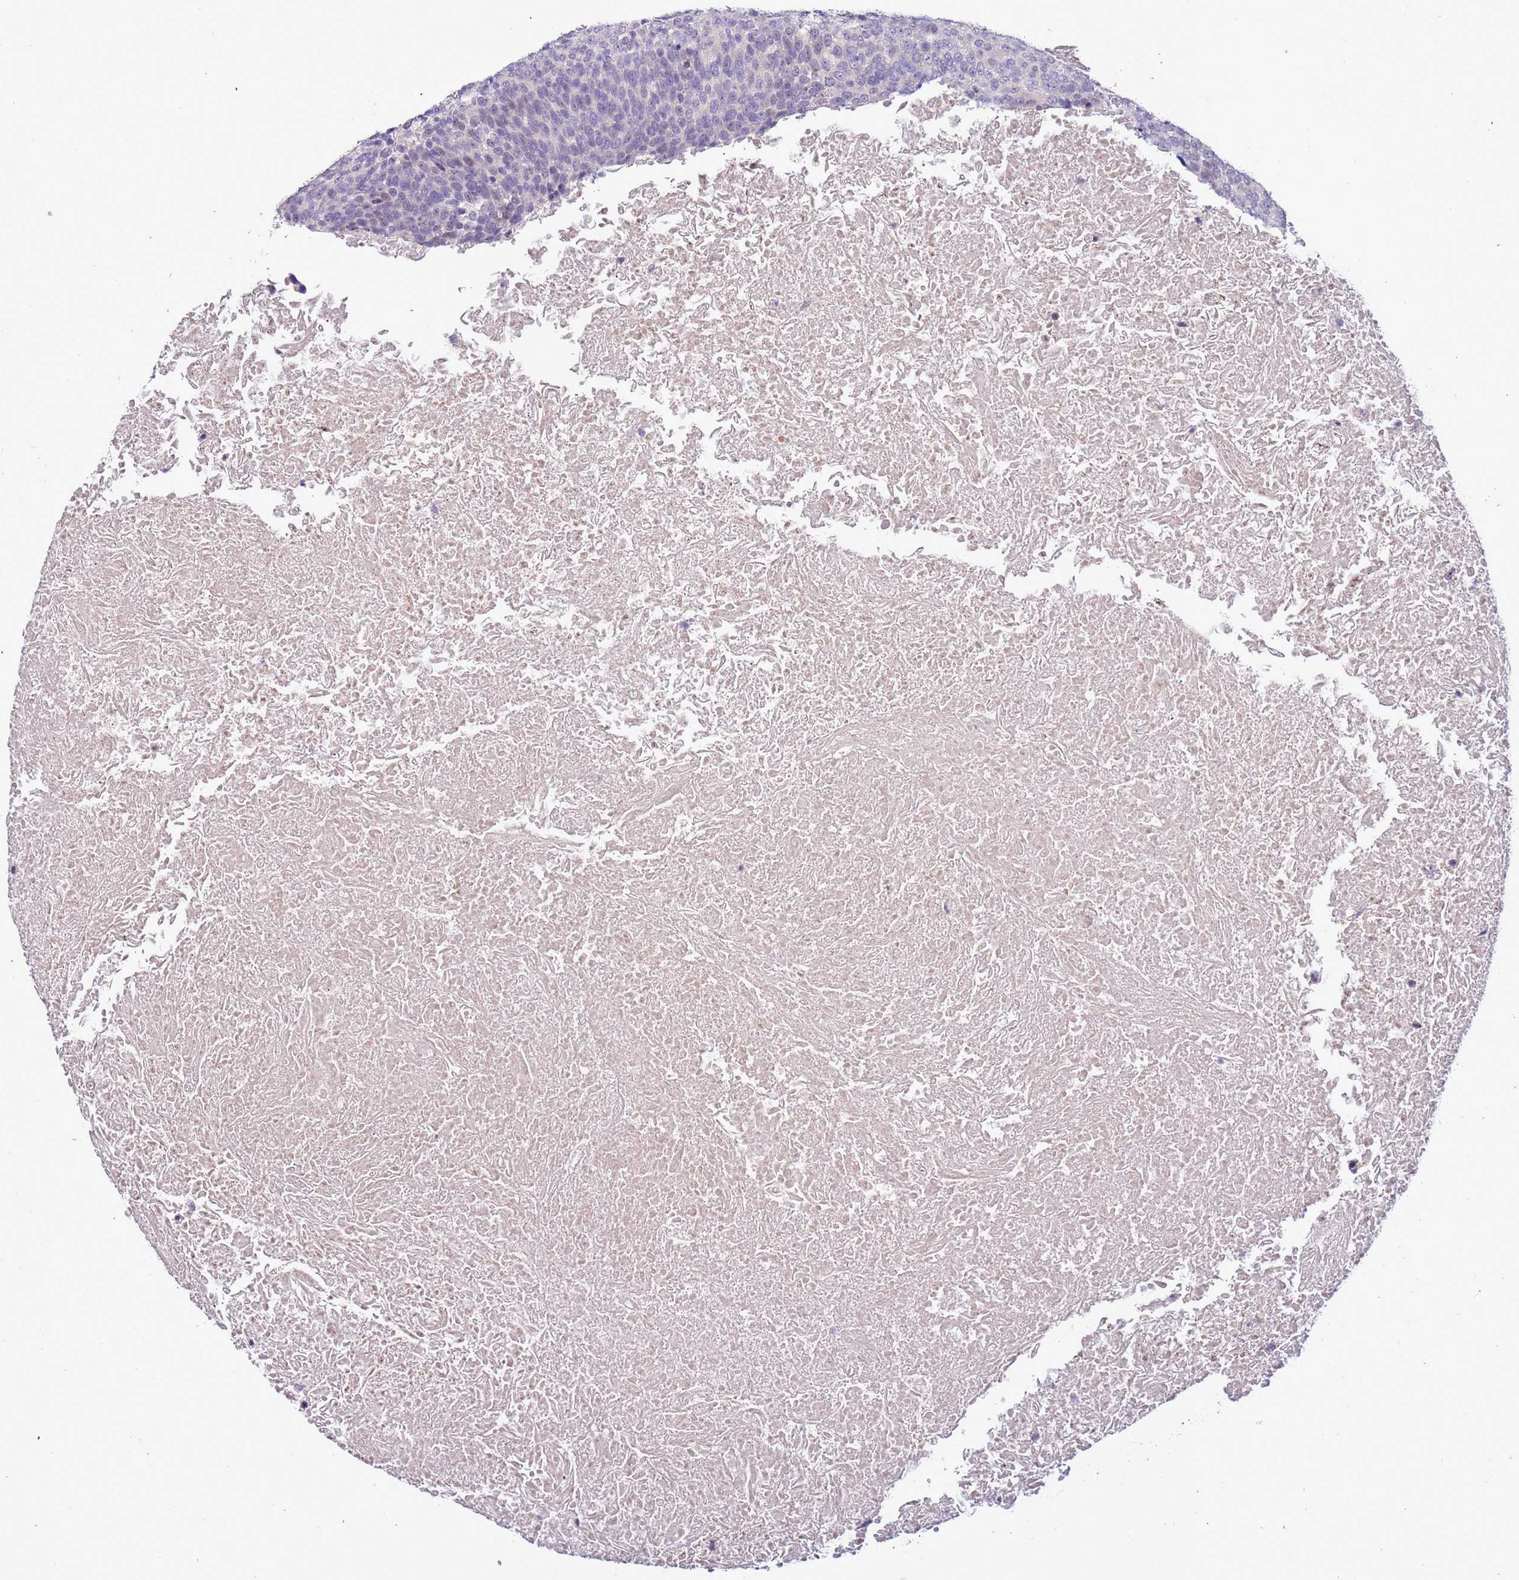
{"staining": {"intensity": "negative", "quantity": "none", "location": "none"}, "tissue": "head and neck cancer", "cell_type": "Tumor cells", "image_type": "cancer", "snomed": [{"axis": "morphology", "description": "Squamous cell carcinoma, NOS"}, {"axis": "morphology", "description": "Squamous cell carcinoma, metastatic, NOS"}, {"axis": "topography", "description": "Lymph node"}, {"axis": "topography", "description": "Head-Neck"}], "caption": "Immunohistochemistry (IHC) micrograph of neoplastic tissue: human head and neck cancer (metastatic squamous cell carcinoma) stained with DAB displays no significant protein positivity in tumor cells.", "gene": "PLEKHH1", "patient": {"sex": "male", "age": 62}}